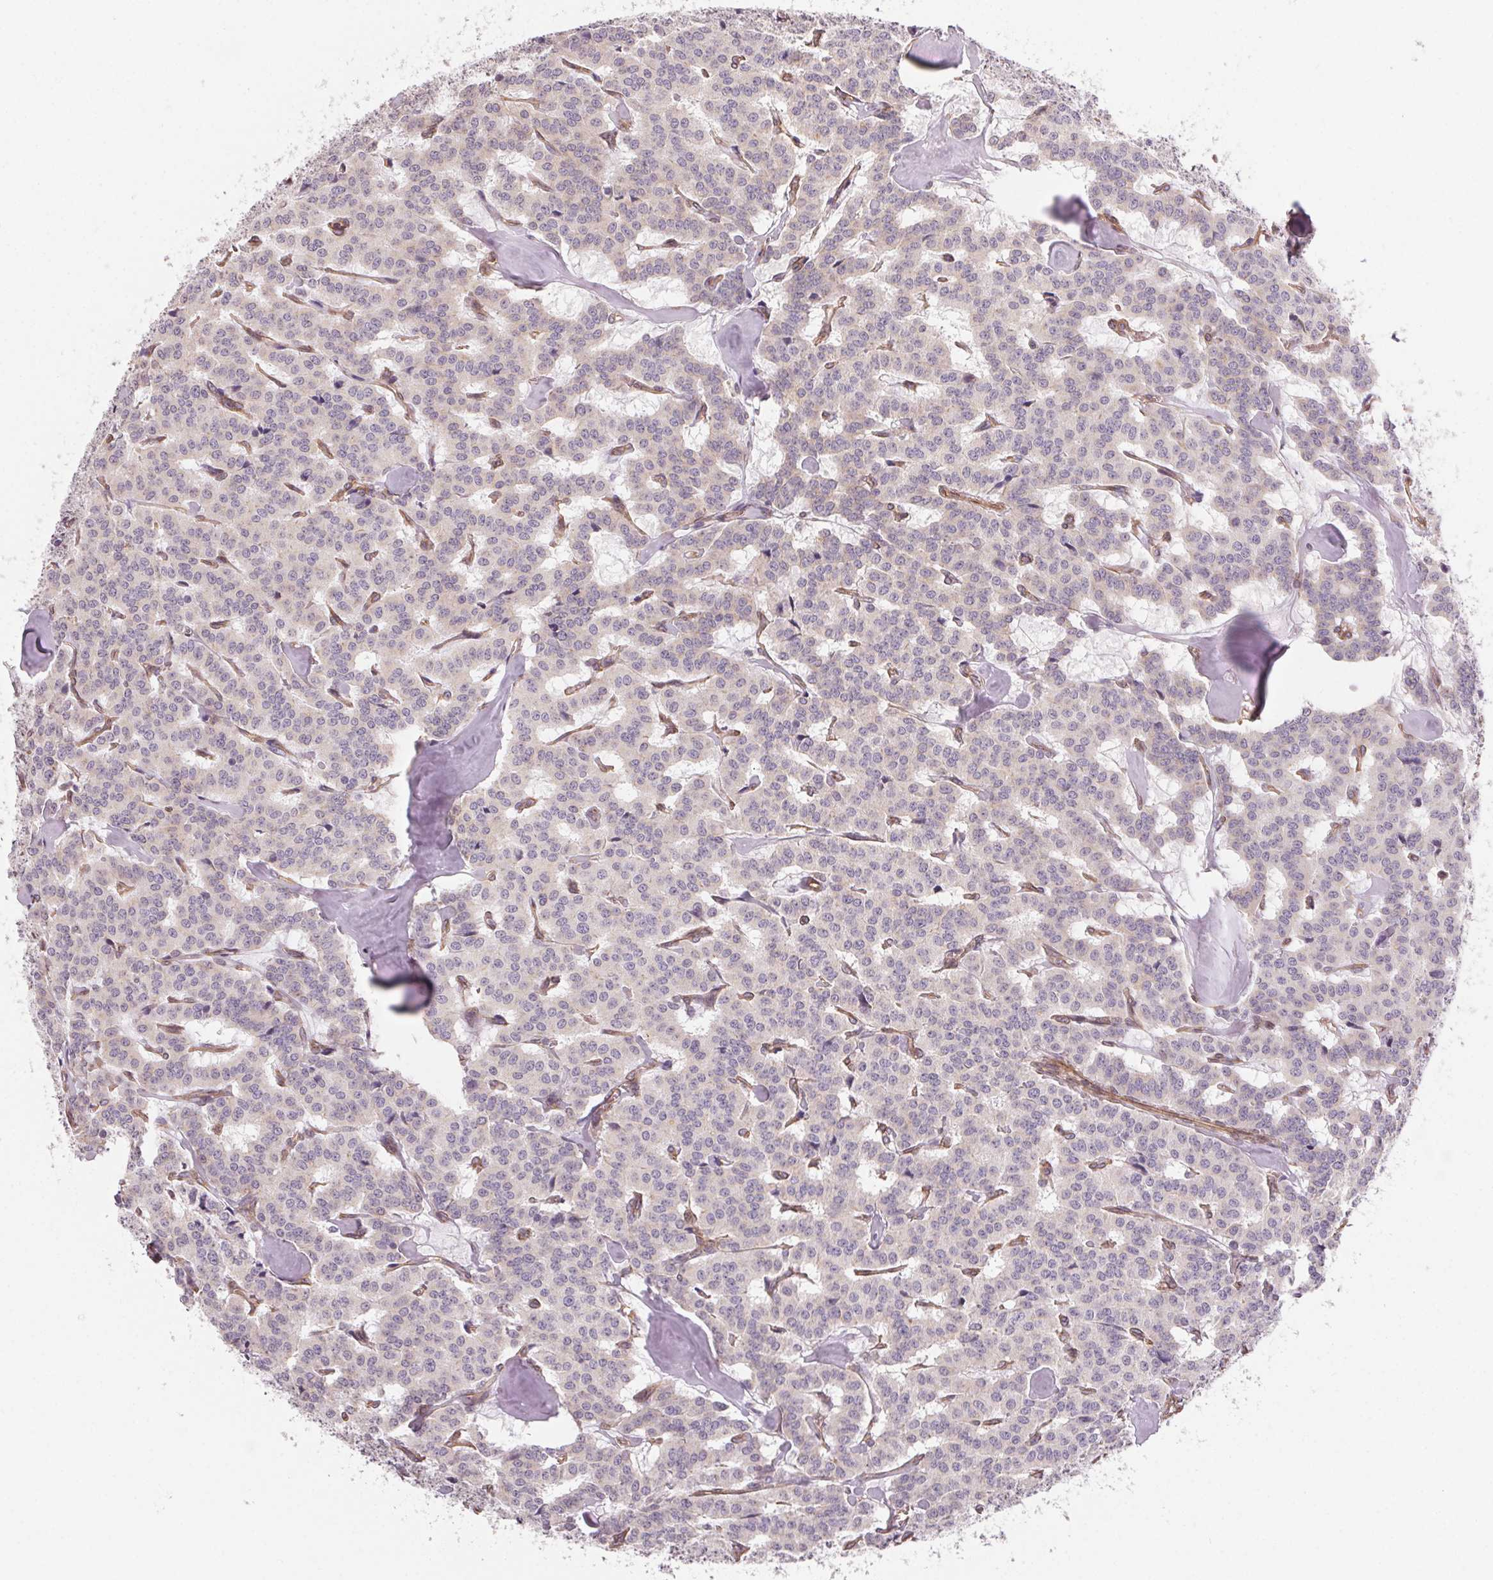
{"staining": {"intensity": "negative", "quantity": "none", "location": "none"}, "tissue": "carcinoid", "cell_type": "Tumor cells", "image_type": "cancer", "snomed": [{"axis": "morphology", "description": "Carcinoid, malignant, NOS"}, {"axis": "topography", "description": "Lung"}], "caption": "Carcinoid (malignant) was stained to show a protein in brown. There is no significant positivity in tumor cells.", "gene": "PLA2G4F", "patient": {"sex": "female", "age": 46}}